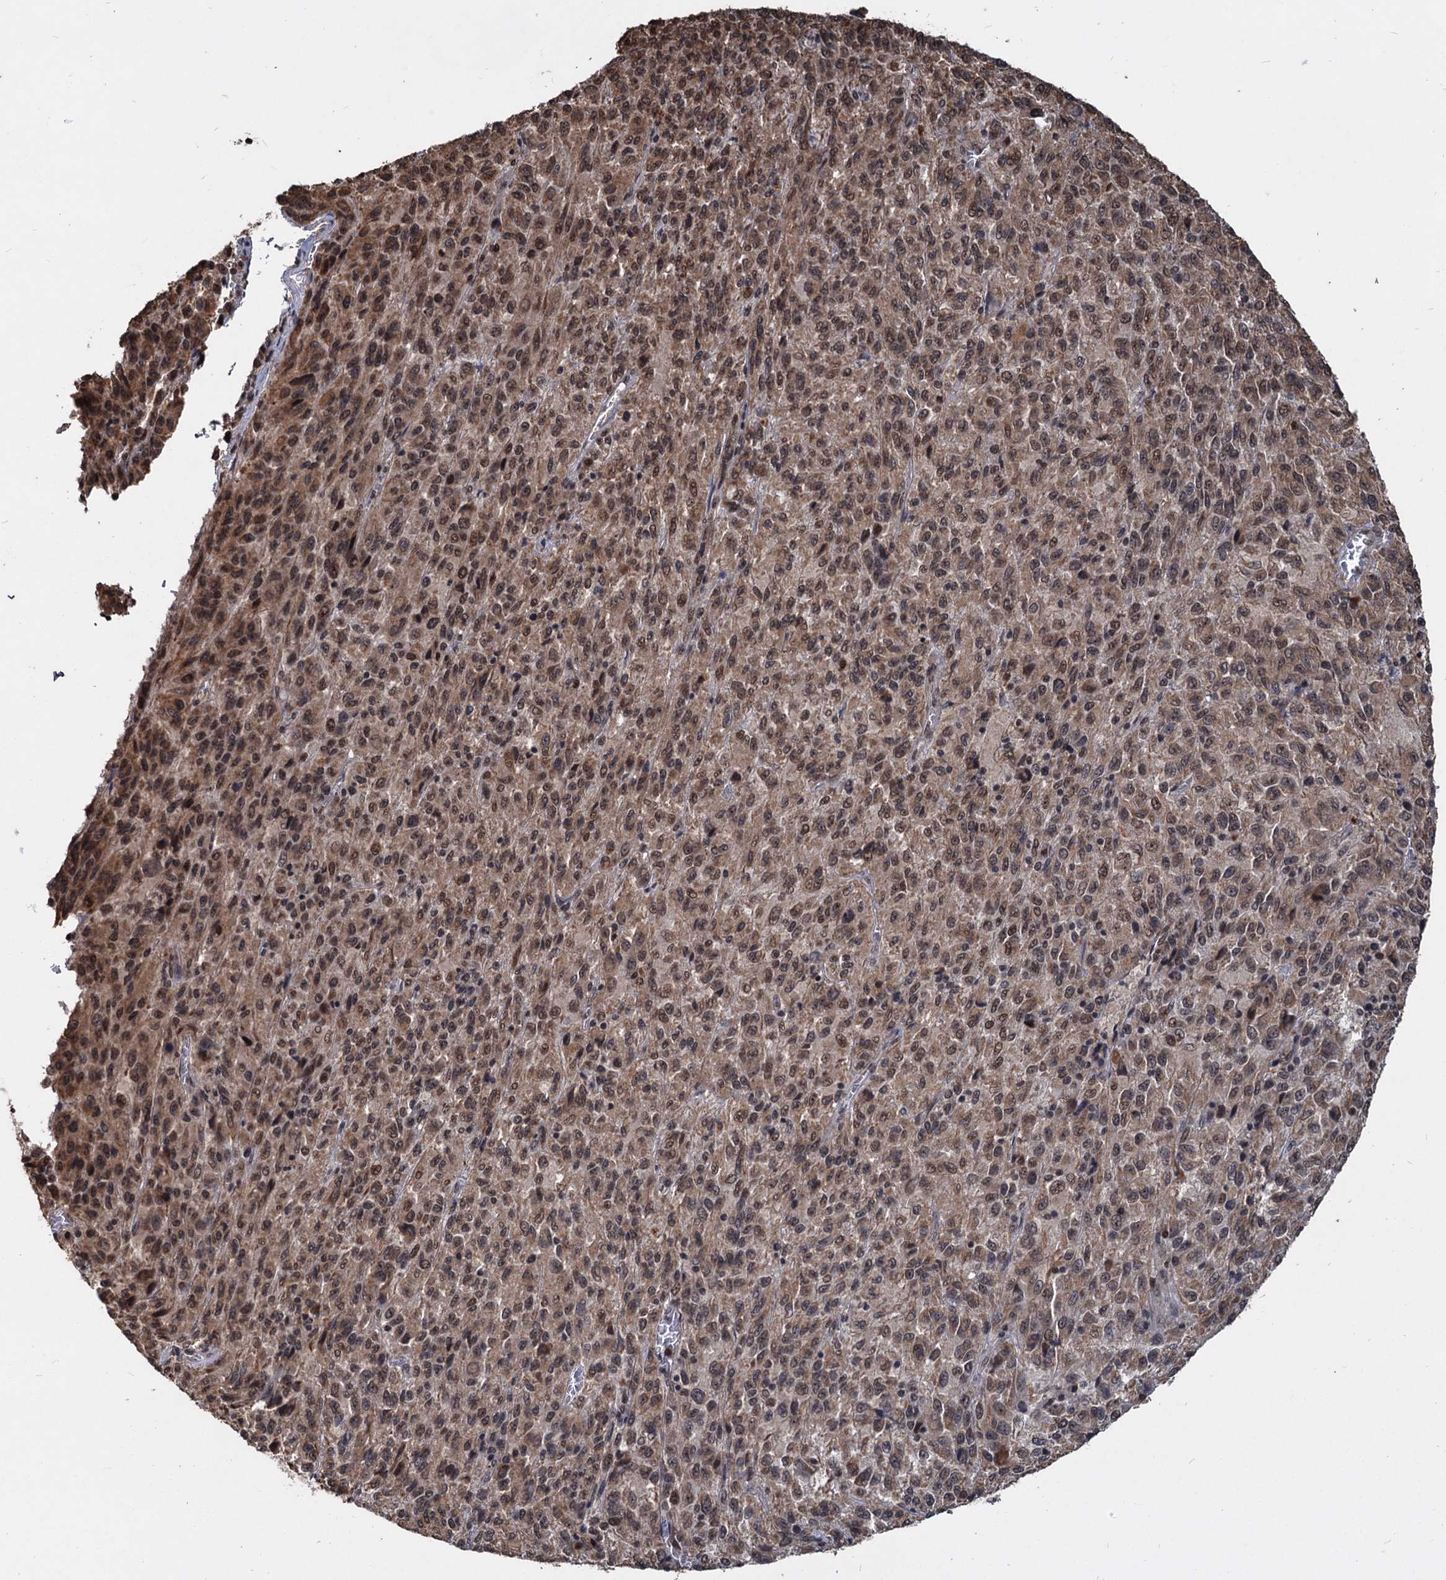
{"staining": {"intensity": "moderate", "quantity": ">75%", "location": "cytoplasmic/membranous,nuclear"}, "tissue": "melanoma", "cell_type": "Tumor cells", "image_type": "cancer", "snomed": [{"axis": "morphology", "description": "Malignant melanoma, Metastatic site"}, {"axis": "topography", "description": "Lung"}], "caption": "Protein expression by immunohistochemistry shows moderate cytoplasmic/membranous and nuclear expression in about >75% of tumor cells in melanoma.", "gene": "FAM216B", "patient": {"sex": "male", "age": 64}}